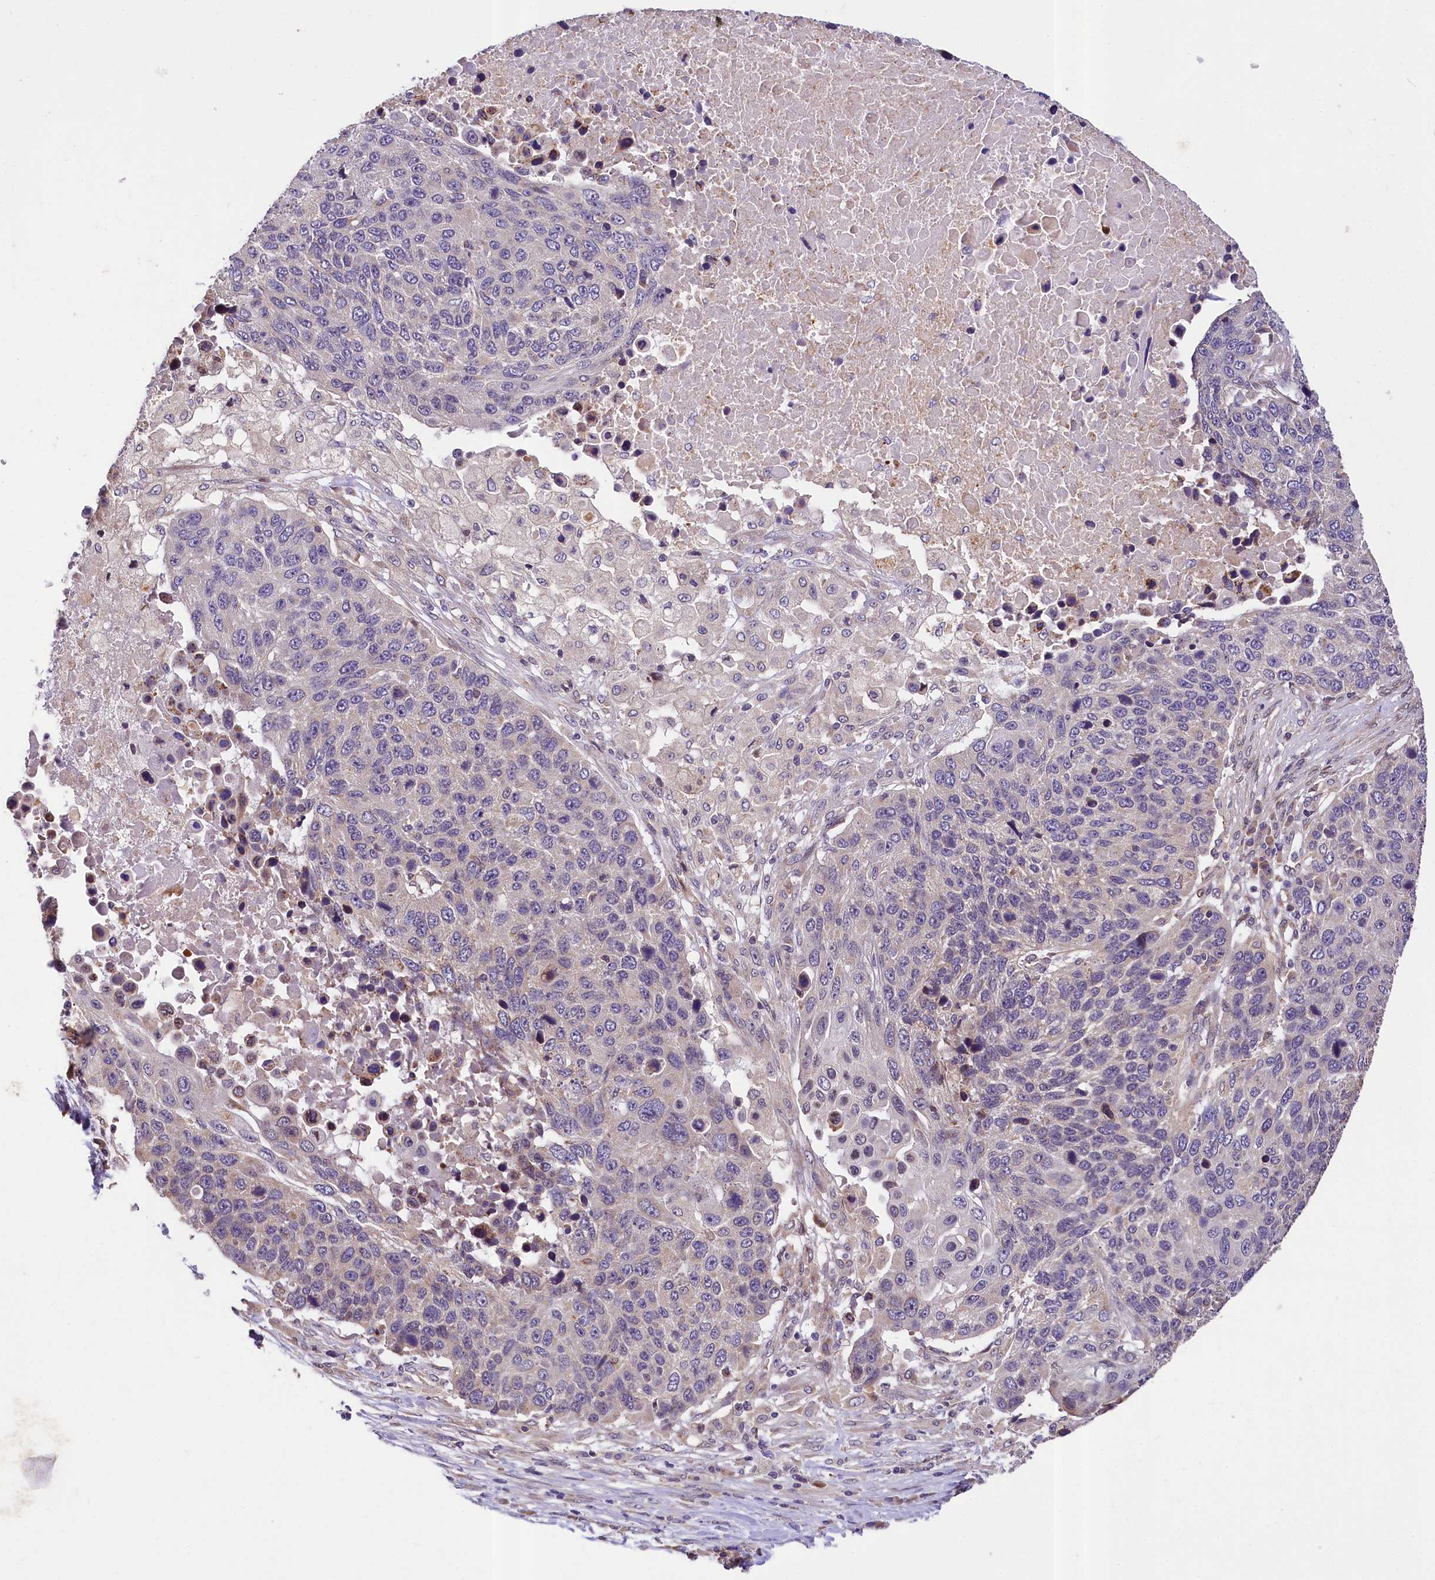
{"staining": {"intensity": "weak", "quantity": "<25%", "location": "cytoplasmic/membranous"}, "tissue": "lung cancer", "cell_type": "Tumor cells", "image_type": "cancer", "snomed": [{"axis": "morphology", "description": "Normal tissue, NOS"}, {"axis": "morphology", "description": "Squamous cell carcinoma, NOS"}, {"axis": "topography", "description": "Lymph node"}, {"axis": "topography", "description": "Lung"}], "caption": "Immunohistochemistry (IHC) photomicrograph of human squamous cell carcinoma (lung) stained for a protein (brown), which shows no staining in tumor cells.", "gene": "SUPV3L1", "patient": {"sex": "male", "age": 66}}